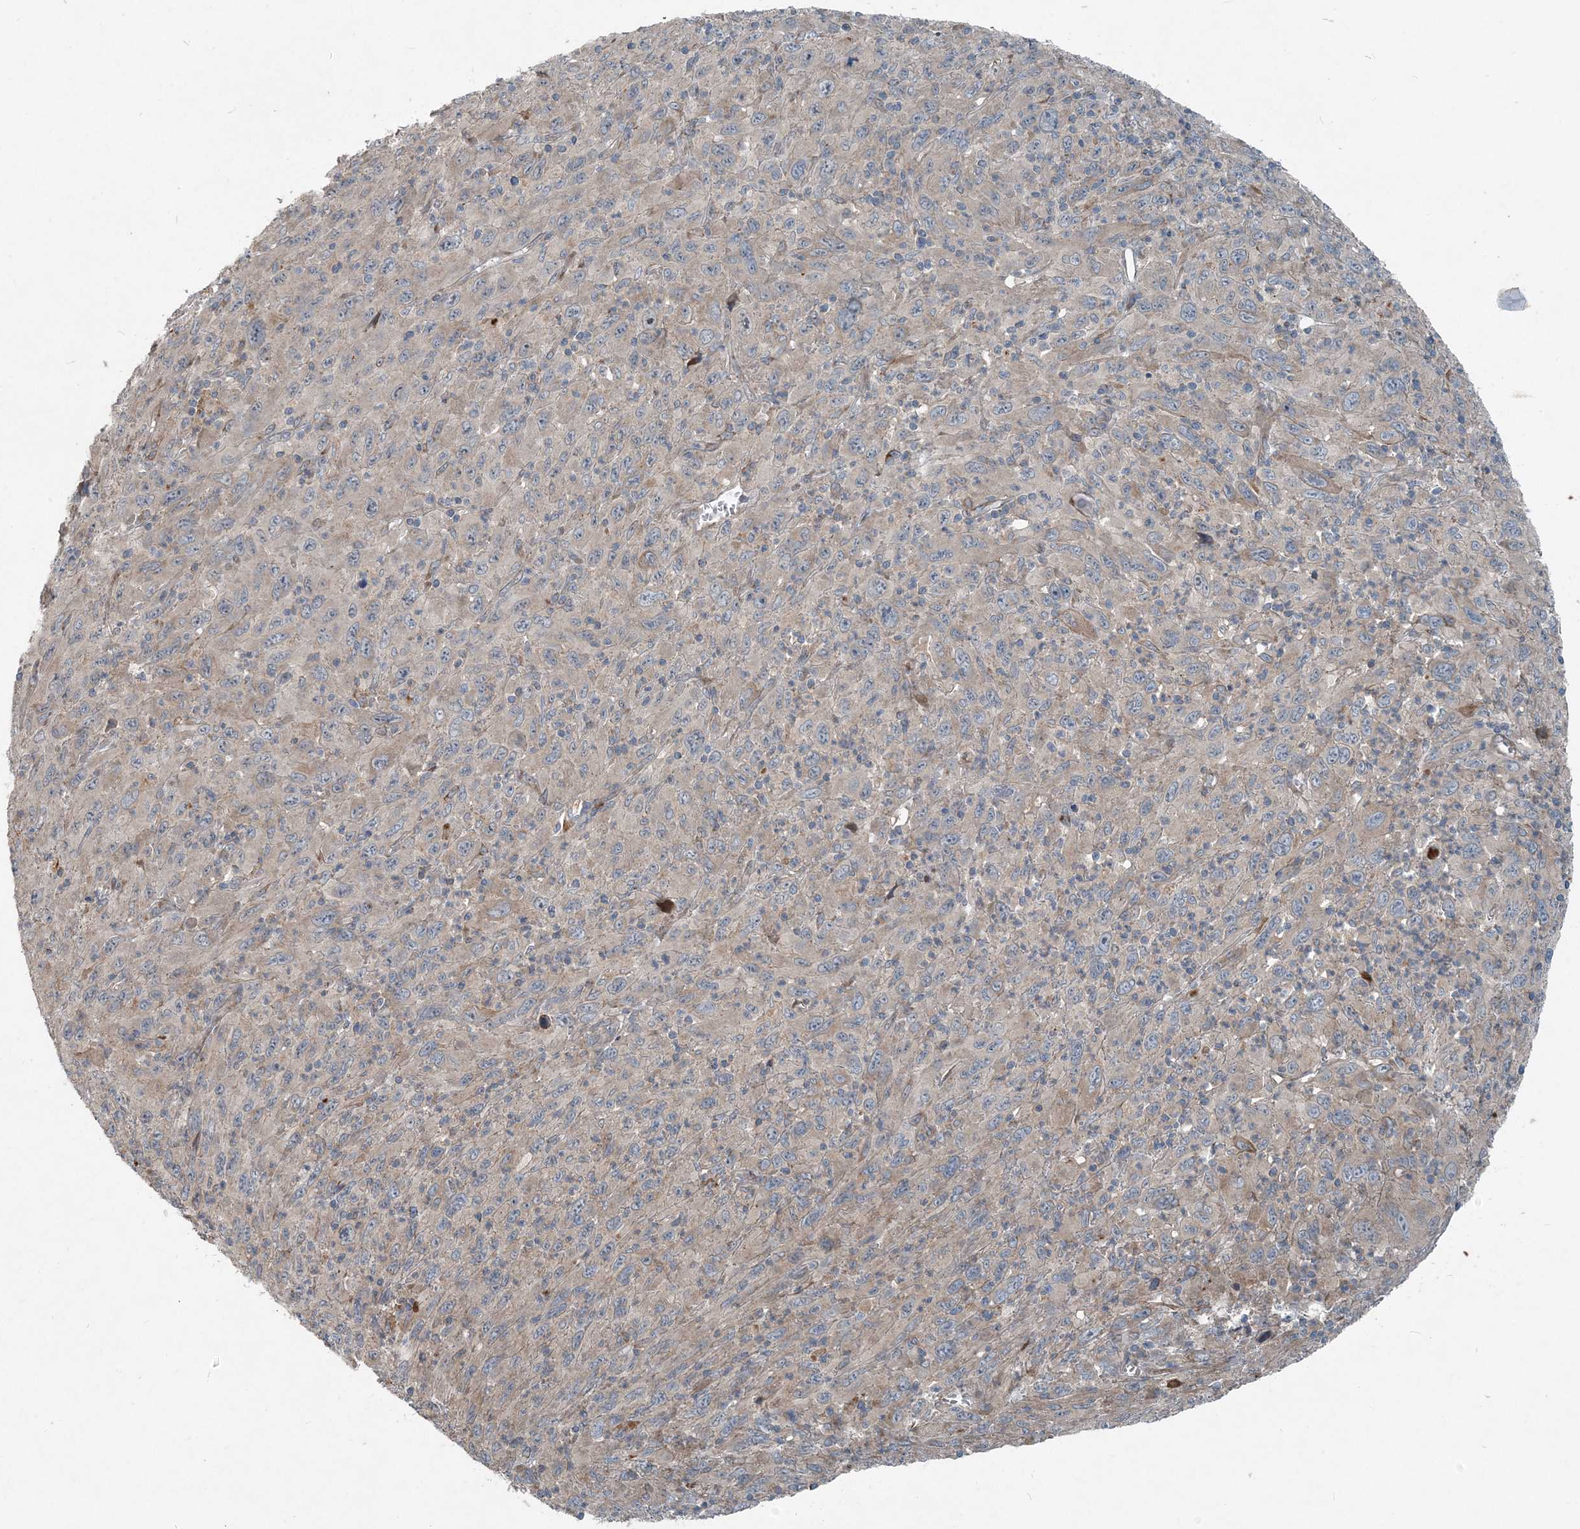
{"staining": {"intensity": "negative", "quantity": "none", "location": "none"}, "tissue": "melanoma", "cell_type": "Tumor cells", "image_type": "cancer", "snomed": [{"axis": "morphology", "description": "Malignant melanoma, Metastatic site"}, {"axis": "topography", "description": "Skin"}], "caption": "High power microscopy image of an immunohistochemistry micrograph of melanoma, revealing no significant expression in tumor cells.", "gene": "INTU", "patient": {"sex": "female", "age": 56}}